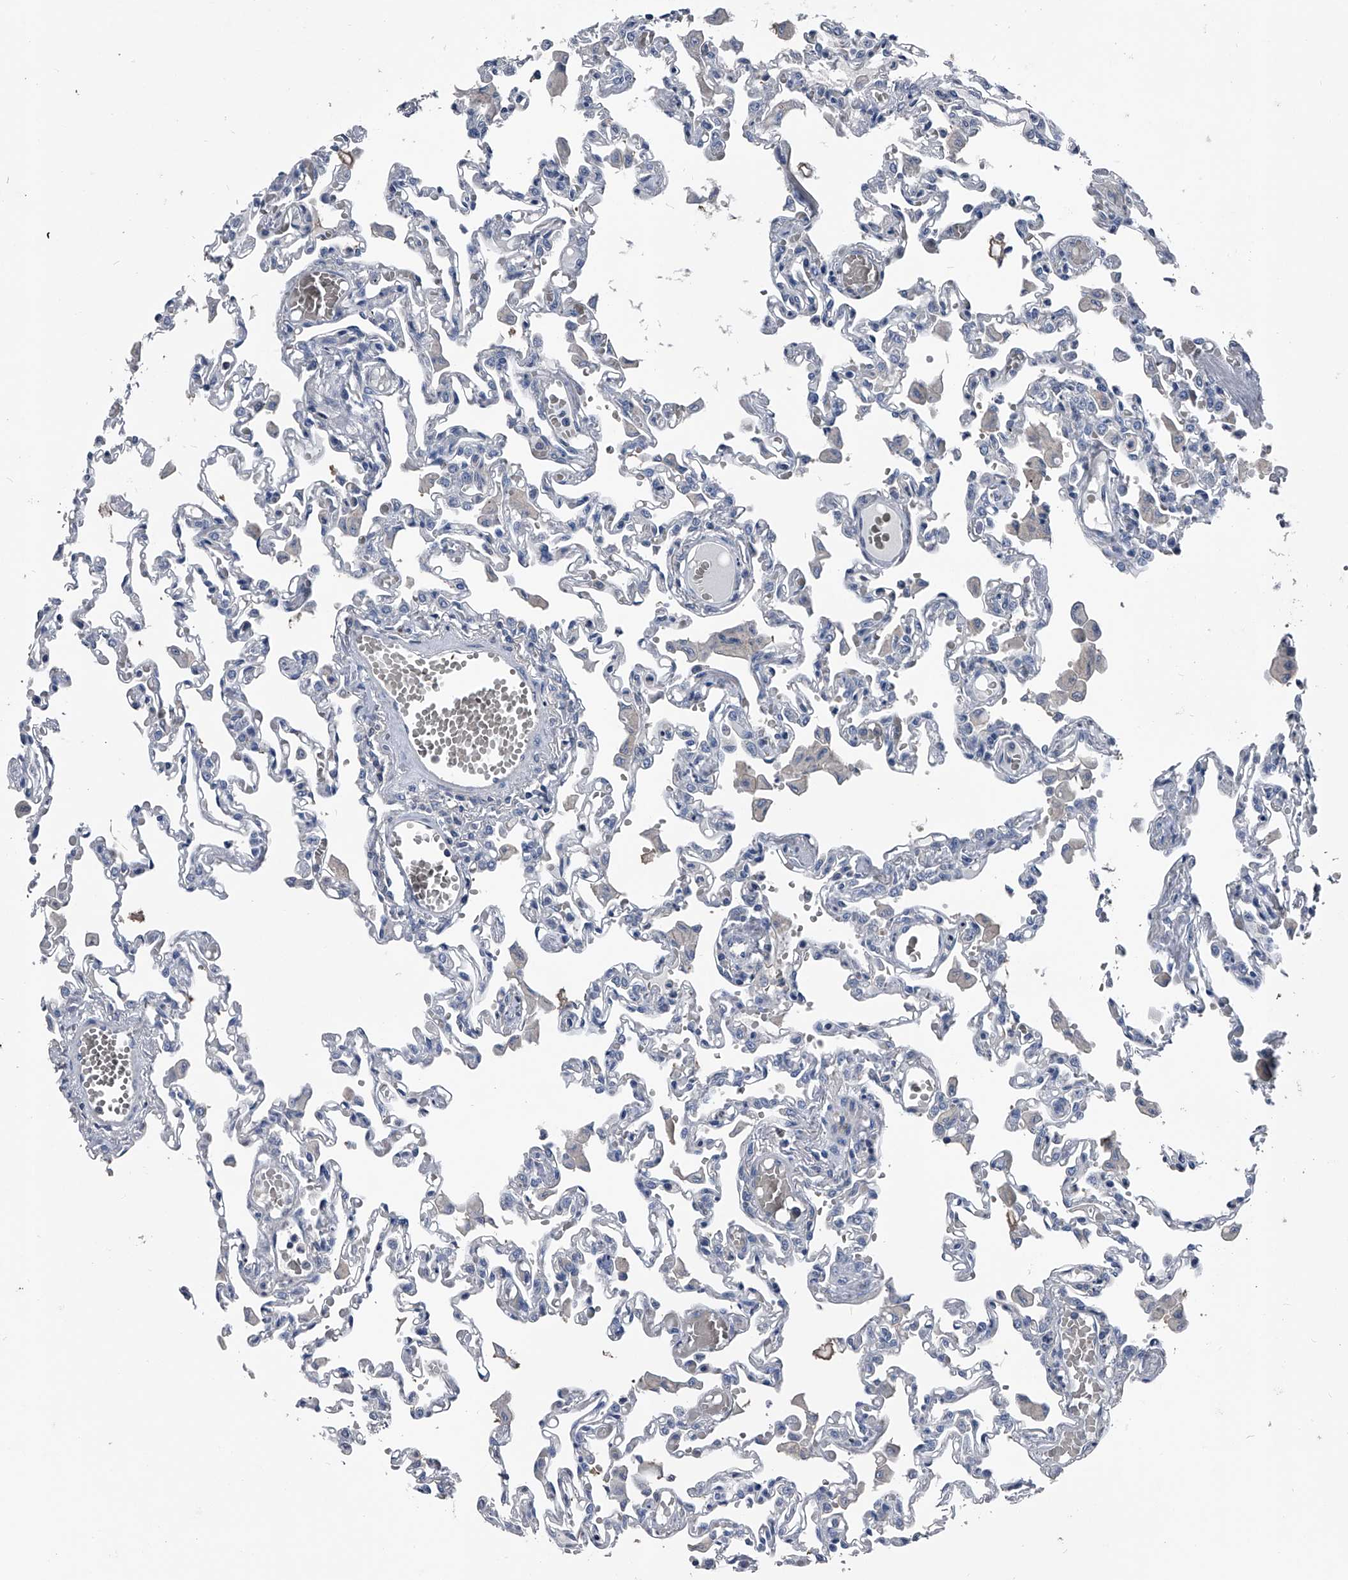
{"staining": {"intensity": "negative", "quantity": "none", "location": "none"}, "tissue": "lung", "cell_type": "Alveolar cells", "image_type": "normal", "snomed": [{"axis": "morphology", "description": "Normal tissue, NOS"}, {"axis": "topography", "description": "Bronchus"}, {"axis": "topography", "description": "Lung"}], "caption": "A photomicrograph of lung stained for a protein reveals no brown staining in alveolar cells.", "gene": "KIF13A", "patient": {"sex": "female", "age": 49}}